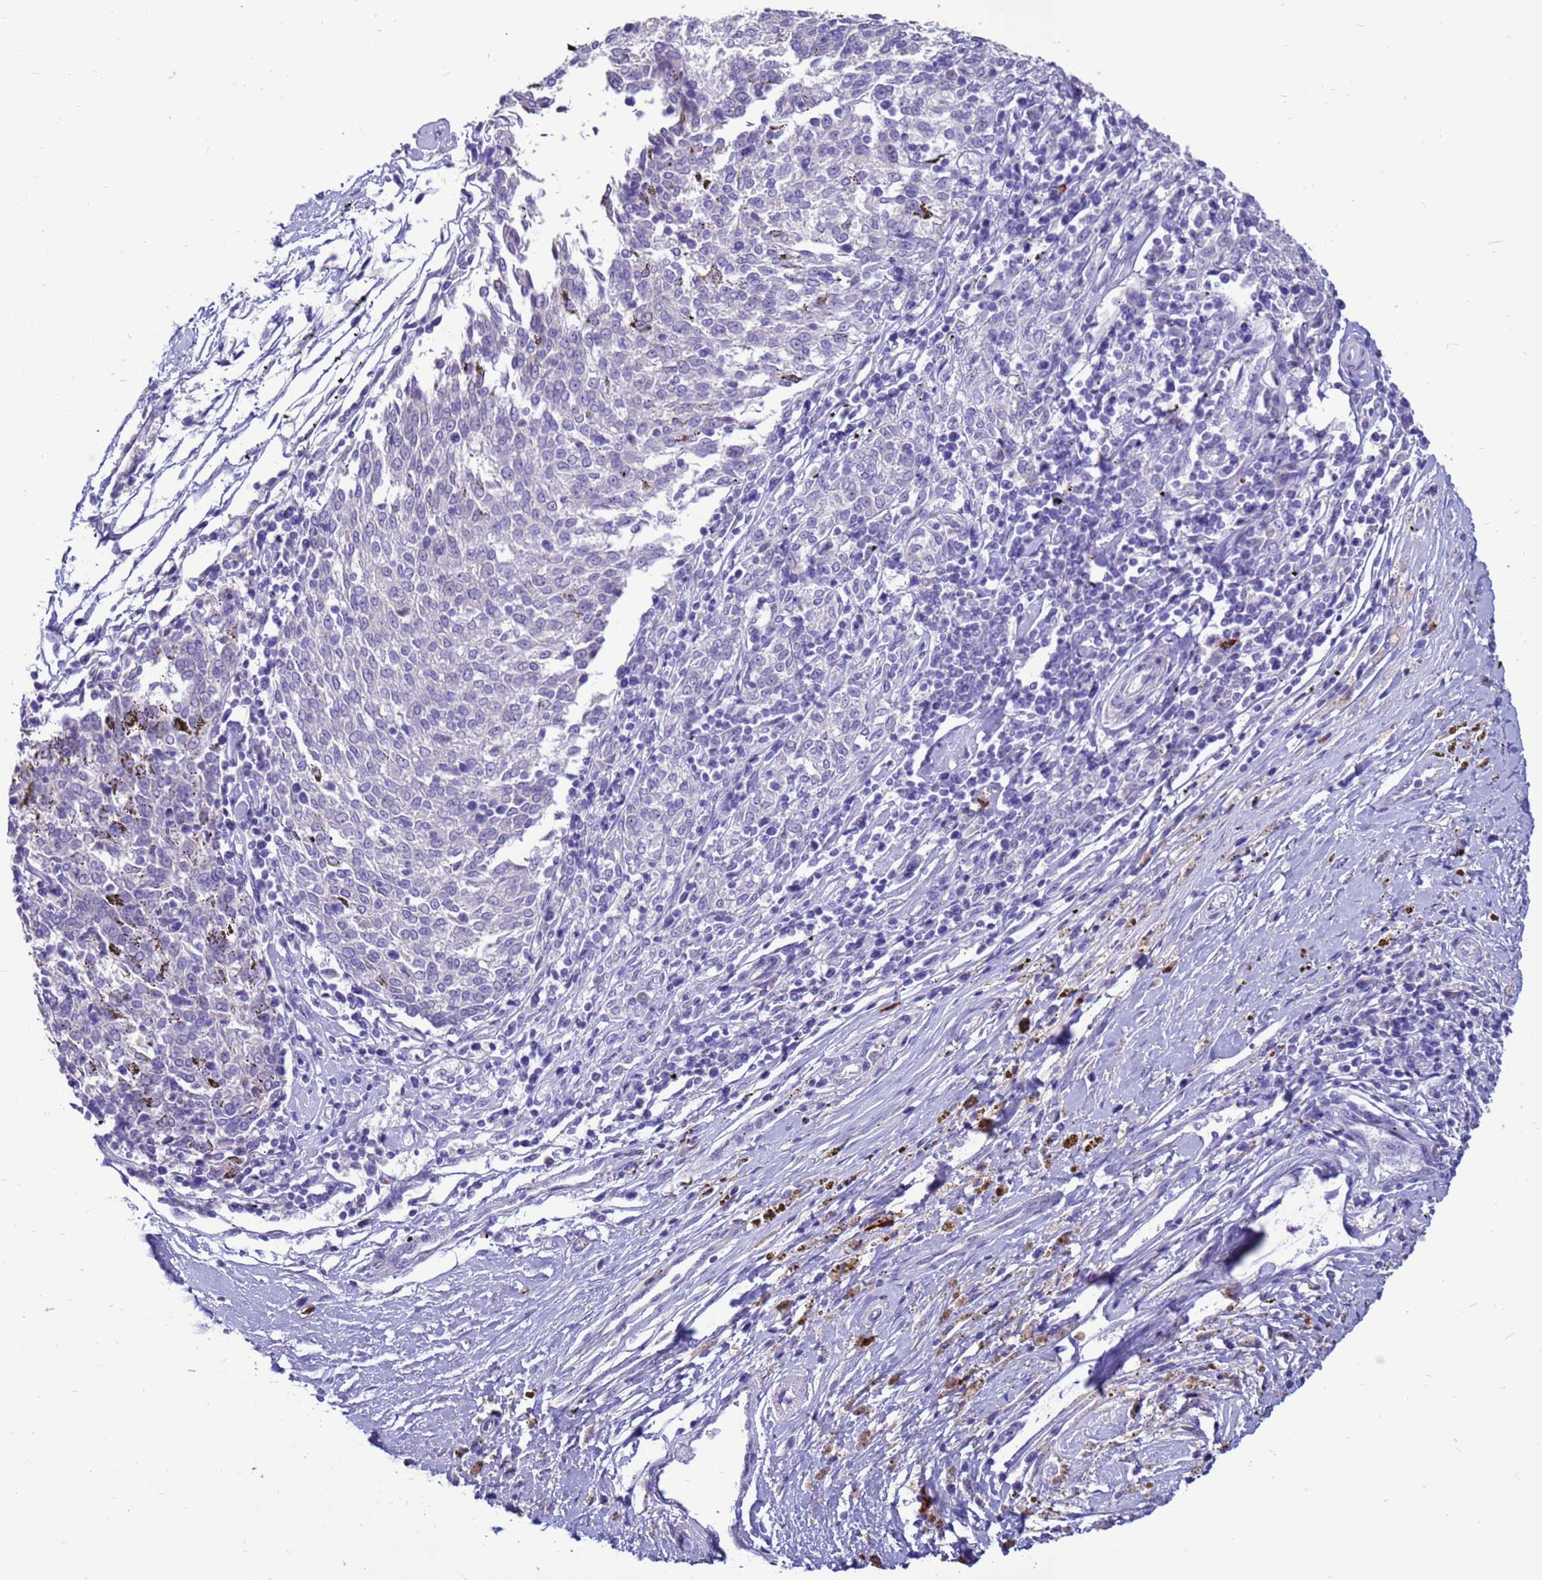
{"staining": {"intensity": "negative", "quantity": "none", "location": "none"}, "tissue": "melanoma", "cell_type": "Tumor cells", "image_type": "cancer", "snomed": [{"axis": "morphology", "description": "Malignant melanoma, NOS"}, {"axis": "topography", "description": "Skin"}], "caption": "DAB immunohistochemical staining of malignant melanoma shows no significant positivity in tumor cells.", "gene": "PDE10A", "patient": {"sex": "female", "age": 72}}